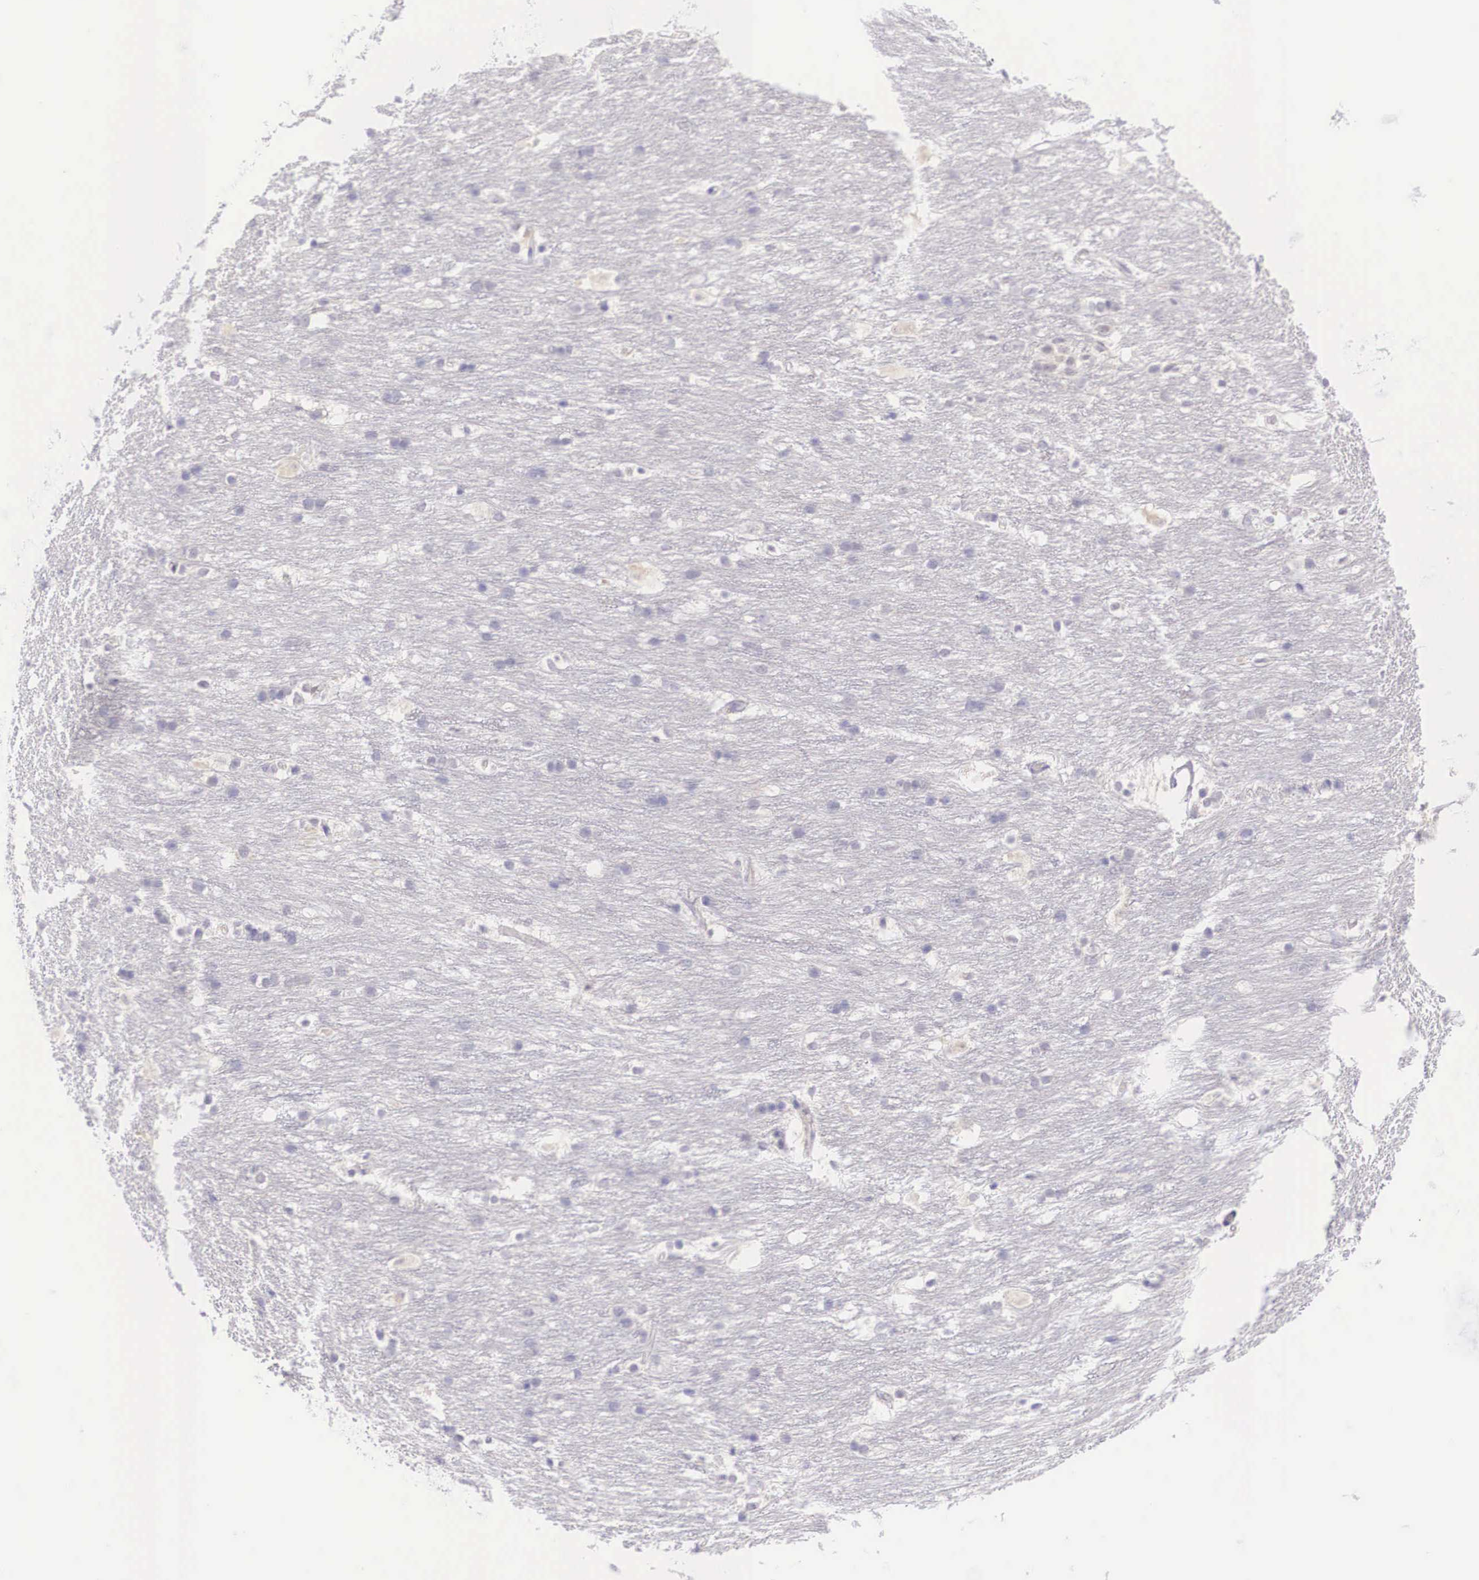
{"staining": {"intensity": "negative", "quantity": "none", "location": "none"}, "tissue": "caudate", "cell_type": "Glial cells", "image_type": "normal", "snomed": [{"axis": "morphology", "description": "Normal tissue, NOS"}, {"axis": "topography", "description": "Lateral ventricle wall"}], "caption": "Glial cells show no significant staining in unremarkable caudate. Brightfield microscopy of IHC stained with DAB (3,3'-diaminobenzidine) (brown) and hematoxylin (blue), captured at high magnification.", "gene": "BCL6", "patient": {"sex": "female", "age": 19}}